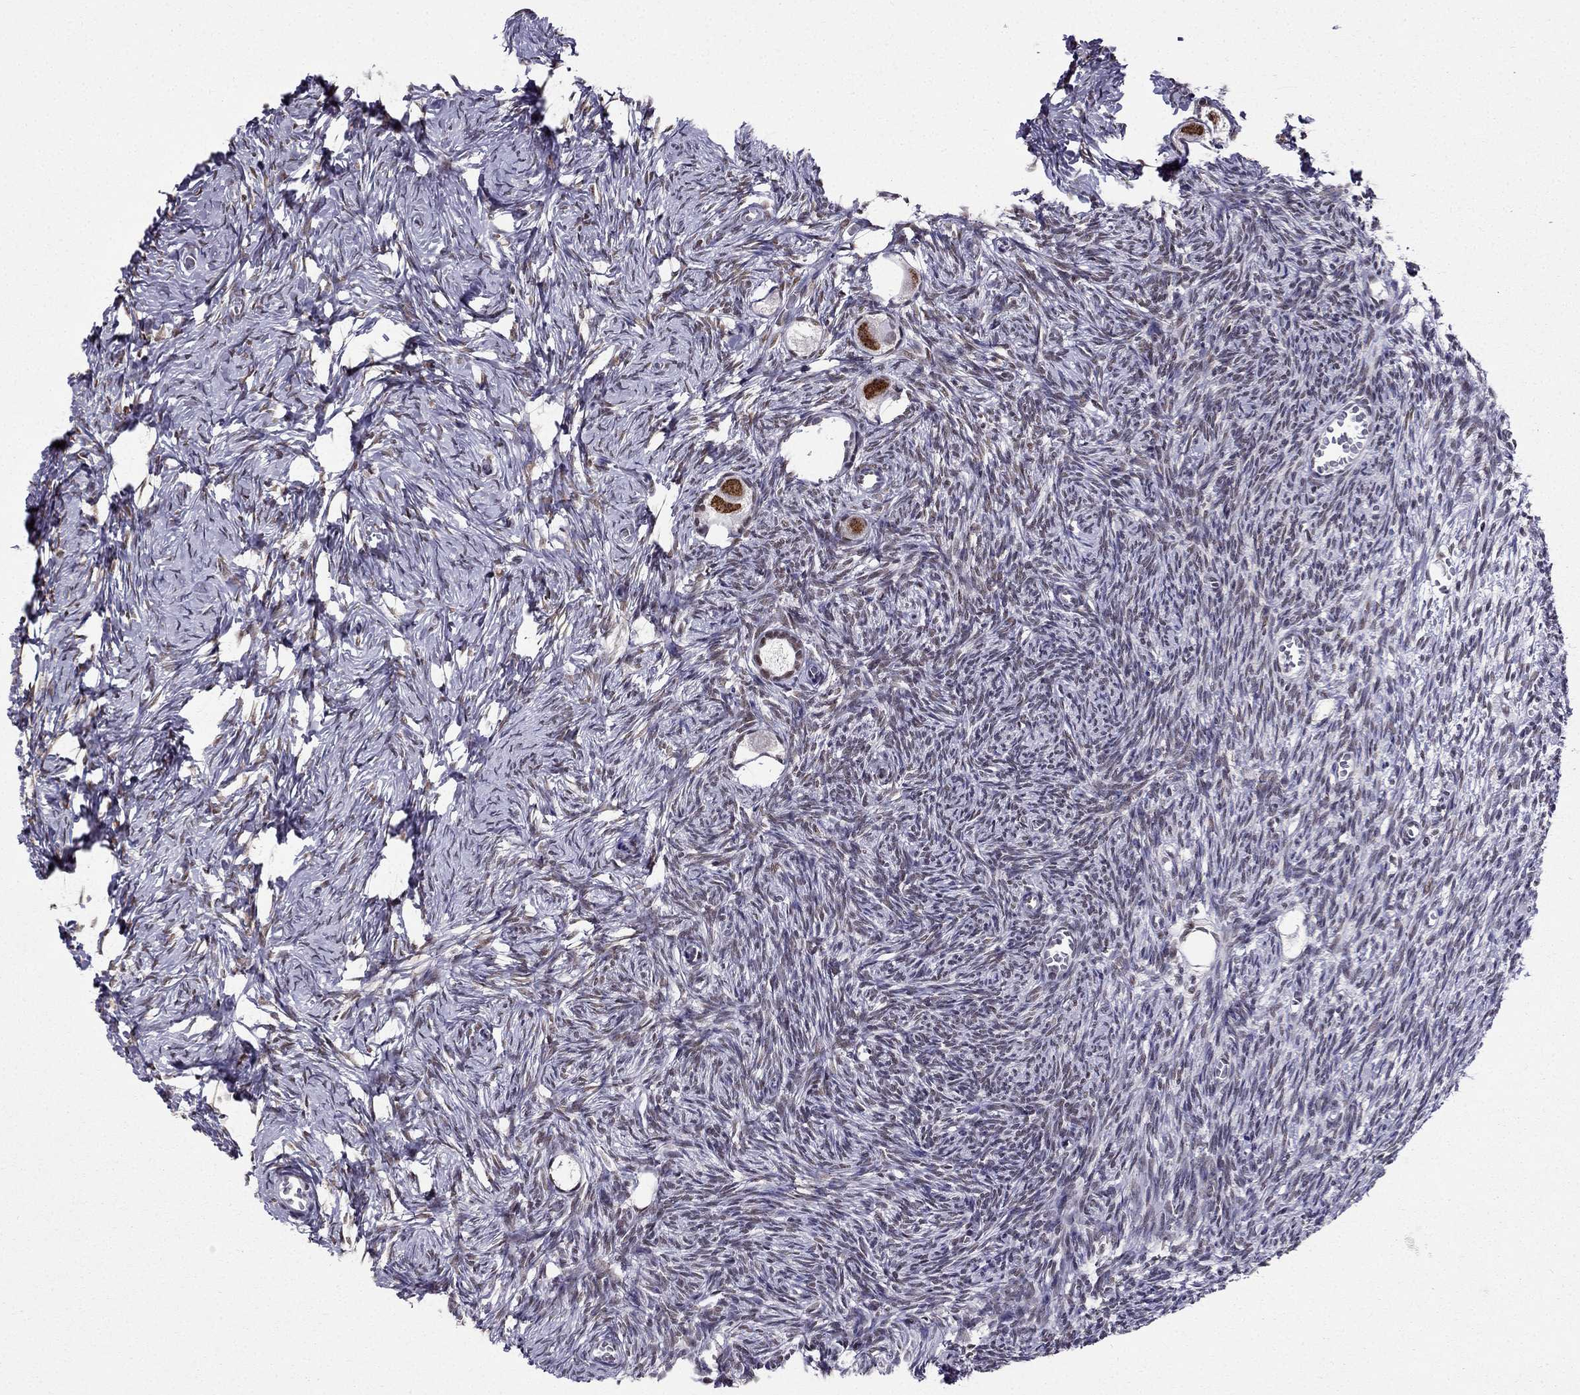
{"staining": {"intensity": "moderate", "quantity": "25%-75%", "location": "nuclear"}, "tissue": "ovary", "cell_type": "Follicle cells", "image_type": "normal", "snomed": [{"axis": "morphology", "description": "Normal tissue, NOS"}, {"axis": "topography", "description": "Ovary"}], "caption": "A brown stain labels moderate nuclear positivity of a protein in follicle cells of benign human ovary. (DAB (3,3'-diaminobenzidine) IHC, brown staining for protein, blue staining for nuclei).", "gene": "ZNF420", "patient": {"sex": "female", "age": 27}}